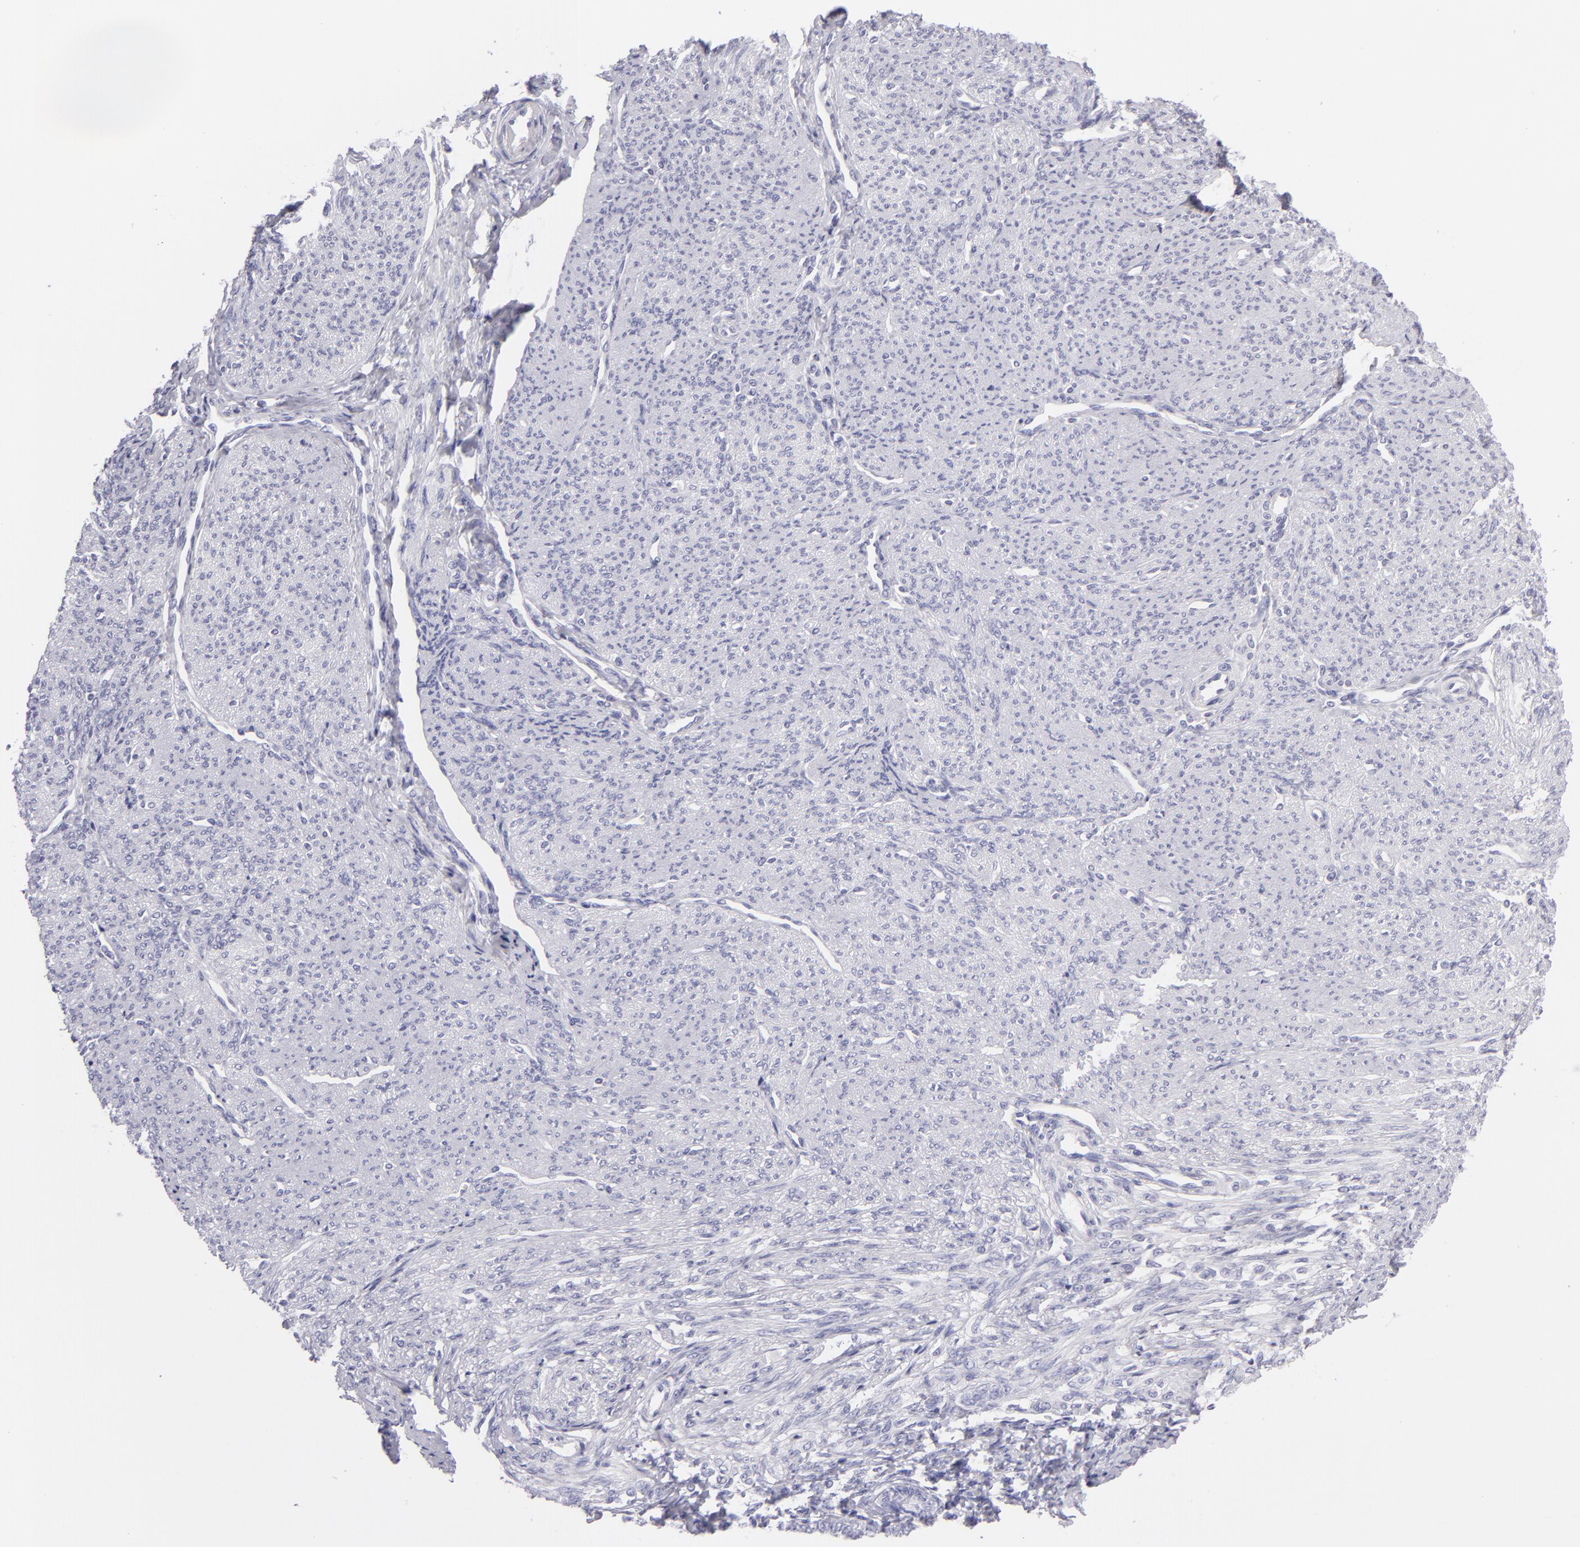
{"staining": {"intensity": "negative", "quantity": "none", "location": "none"}, "tissue": "smooth muscle", "cell_type": "Smooth muscle cells", "image_type": "normal", "snomed": [{"axis": "morphology", "description": "Normal tissue, NOS"}, {"axis": "topography", "description": "Cervix"}, {"axis": "topography", "description": "Endometrium"}], "caption": "The micrograph exhibits no staining of smooth muscle cells in normal smooth muscle.", "gene": "PVALB", "patient": {"sex": "female", "age": 65}}